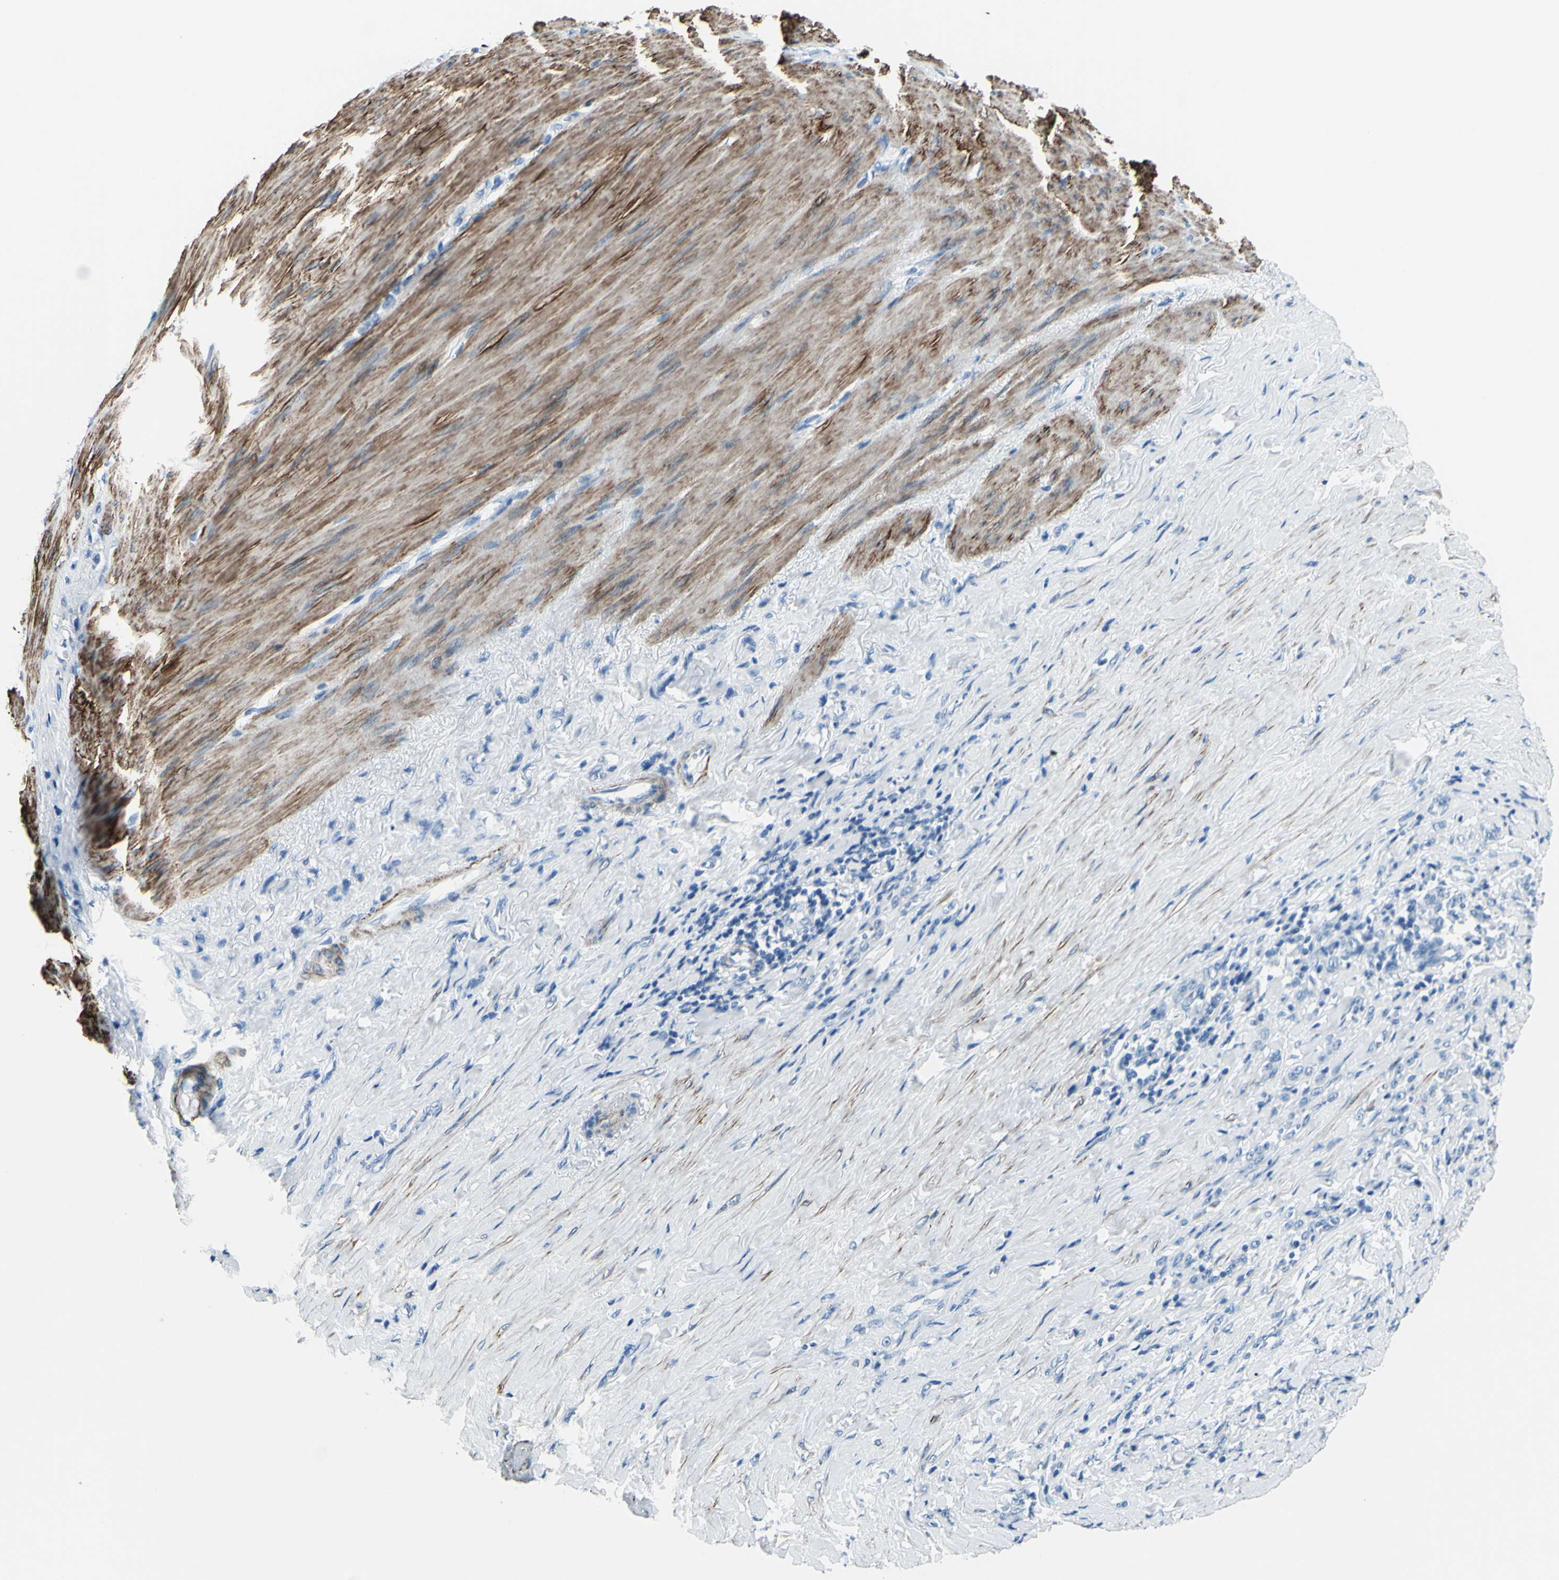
{"staining": {"intensity": "negative", "quantity": "none", "location": "none"}, "tissue": "stomach cancer", "cell_type": "Tumor cells", "image_type": "cancer", "snomed": [{"axis": "morphology", "description": "Adenocarcinoma, NOS"}, {"axis": "topography", "description": "Stomach"}], "caption": "There is no significant staining in tumor cells of stomach cancer.", "gene": "CDH15", "patient": {"sex": "male", "age": 82}}